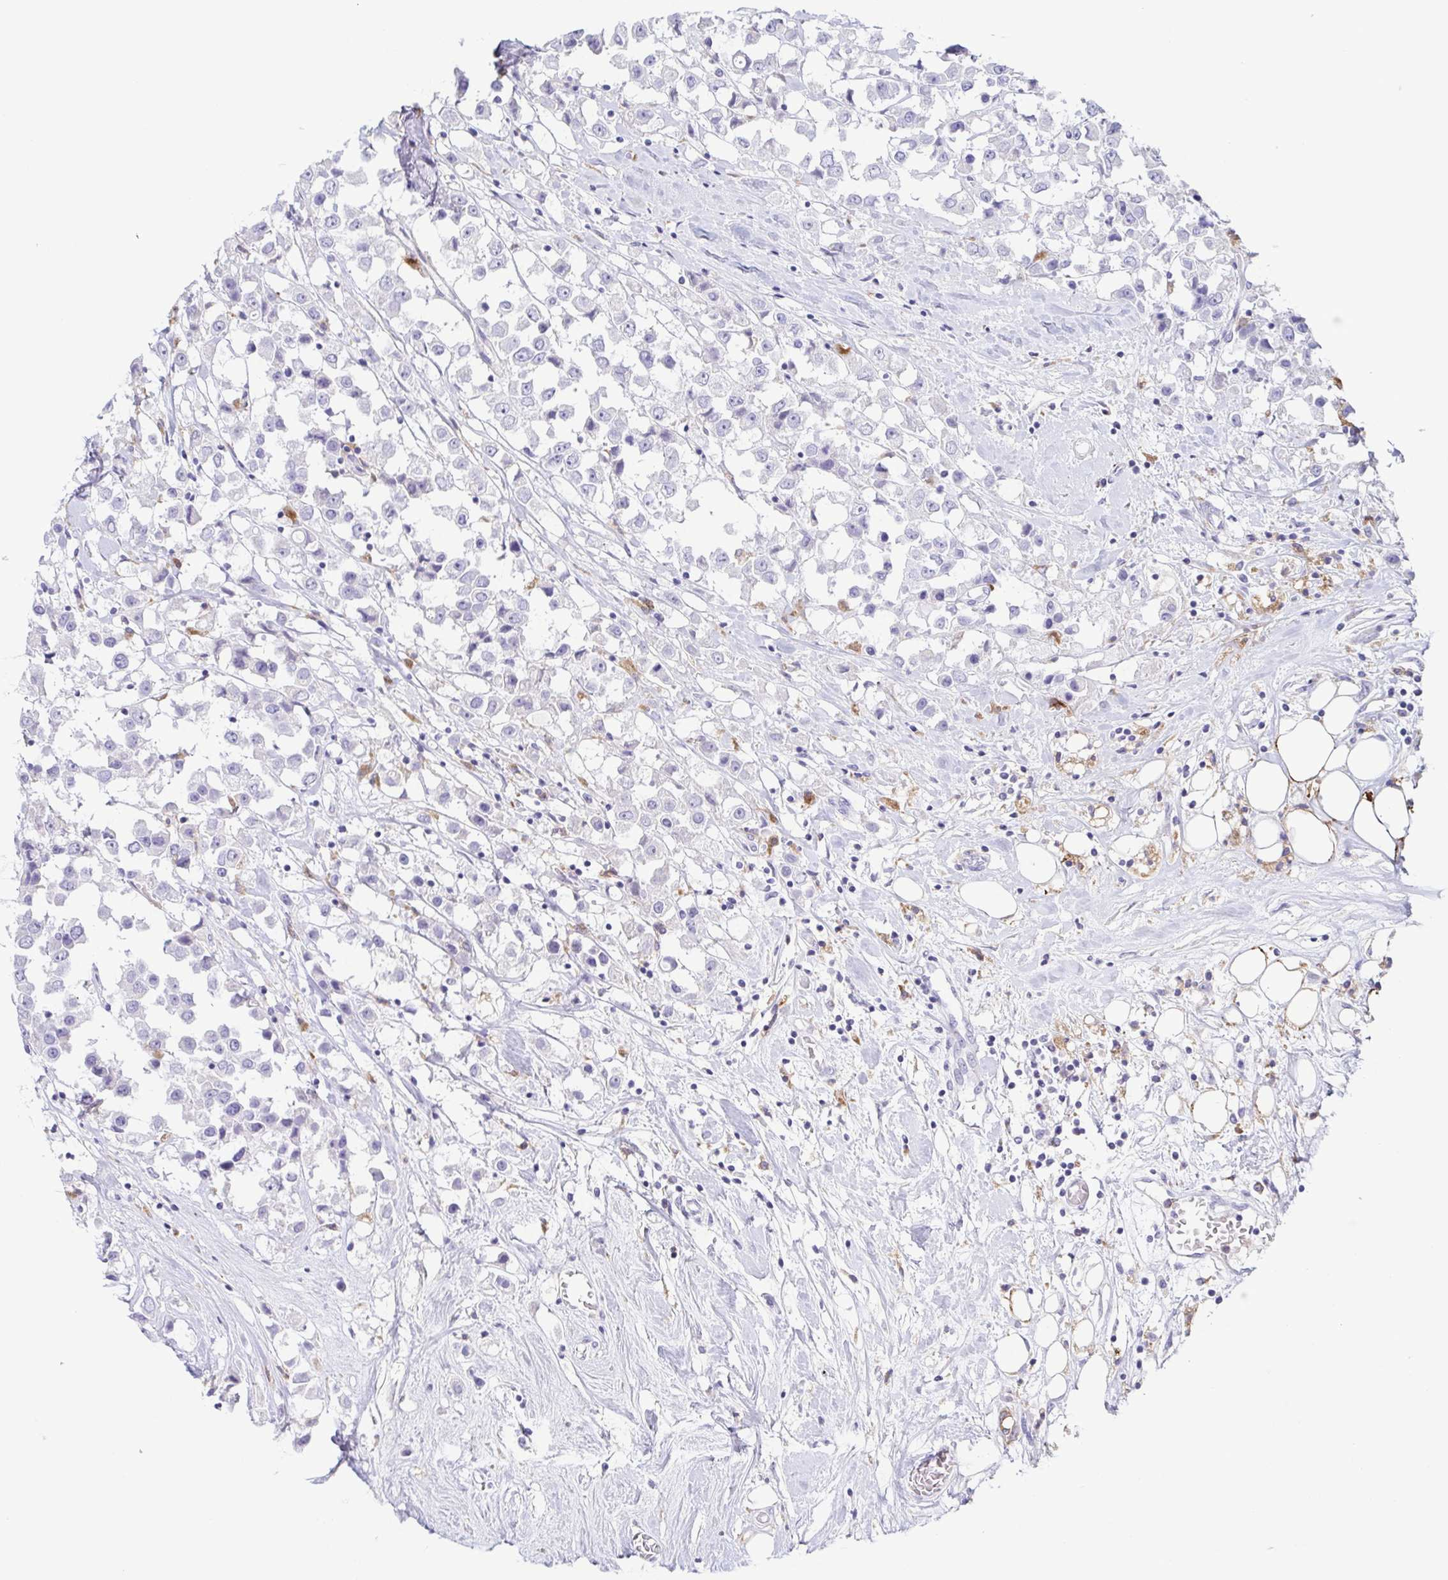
{"staining": {"intensity": "negative", "quantity": "none", "location": "none"}, "tissue": "breast cancer", "cell_type": "Tumor cells", "image_type": "cancer", "snomed": [{"axis": "morphology", "description": "Duct carcinoma"}, {"axis": "topography", "description": "Breast"}], "caption": "This is an immunohistochemistry (IHC) image of human breast cancer (invasive ductal carcinoma). There is no expression in tumor cells.", "gene": "ATP6V1G2", "patient": {"sex": "female", "age": 61}}